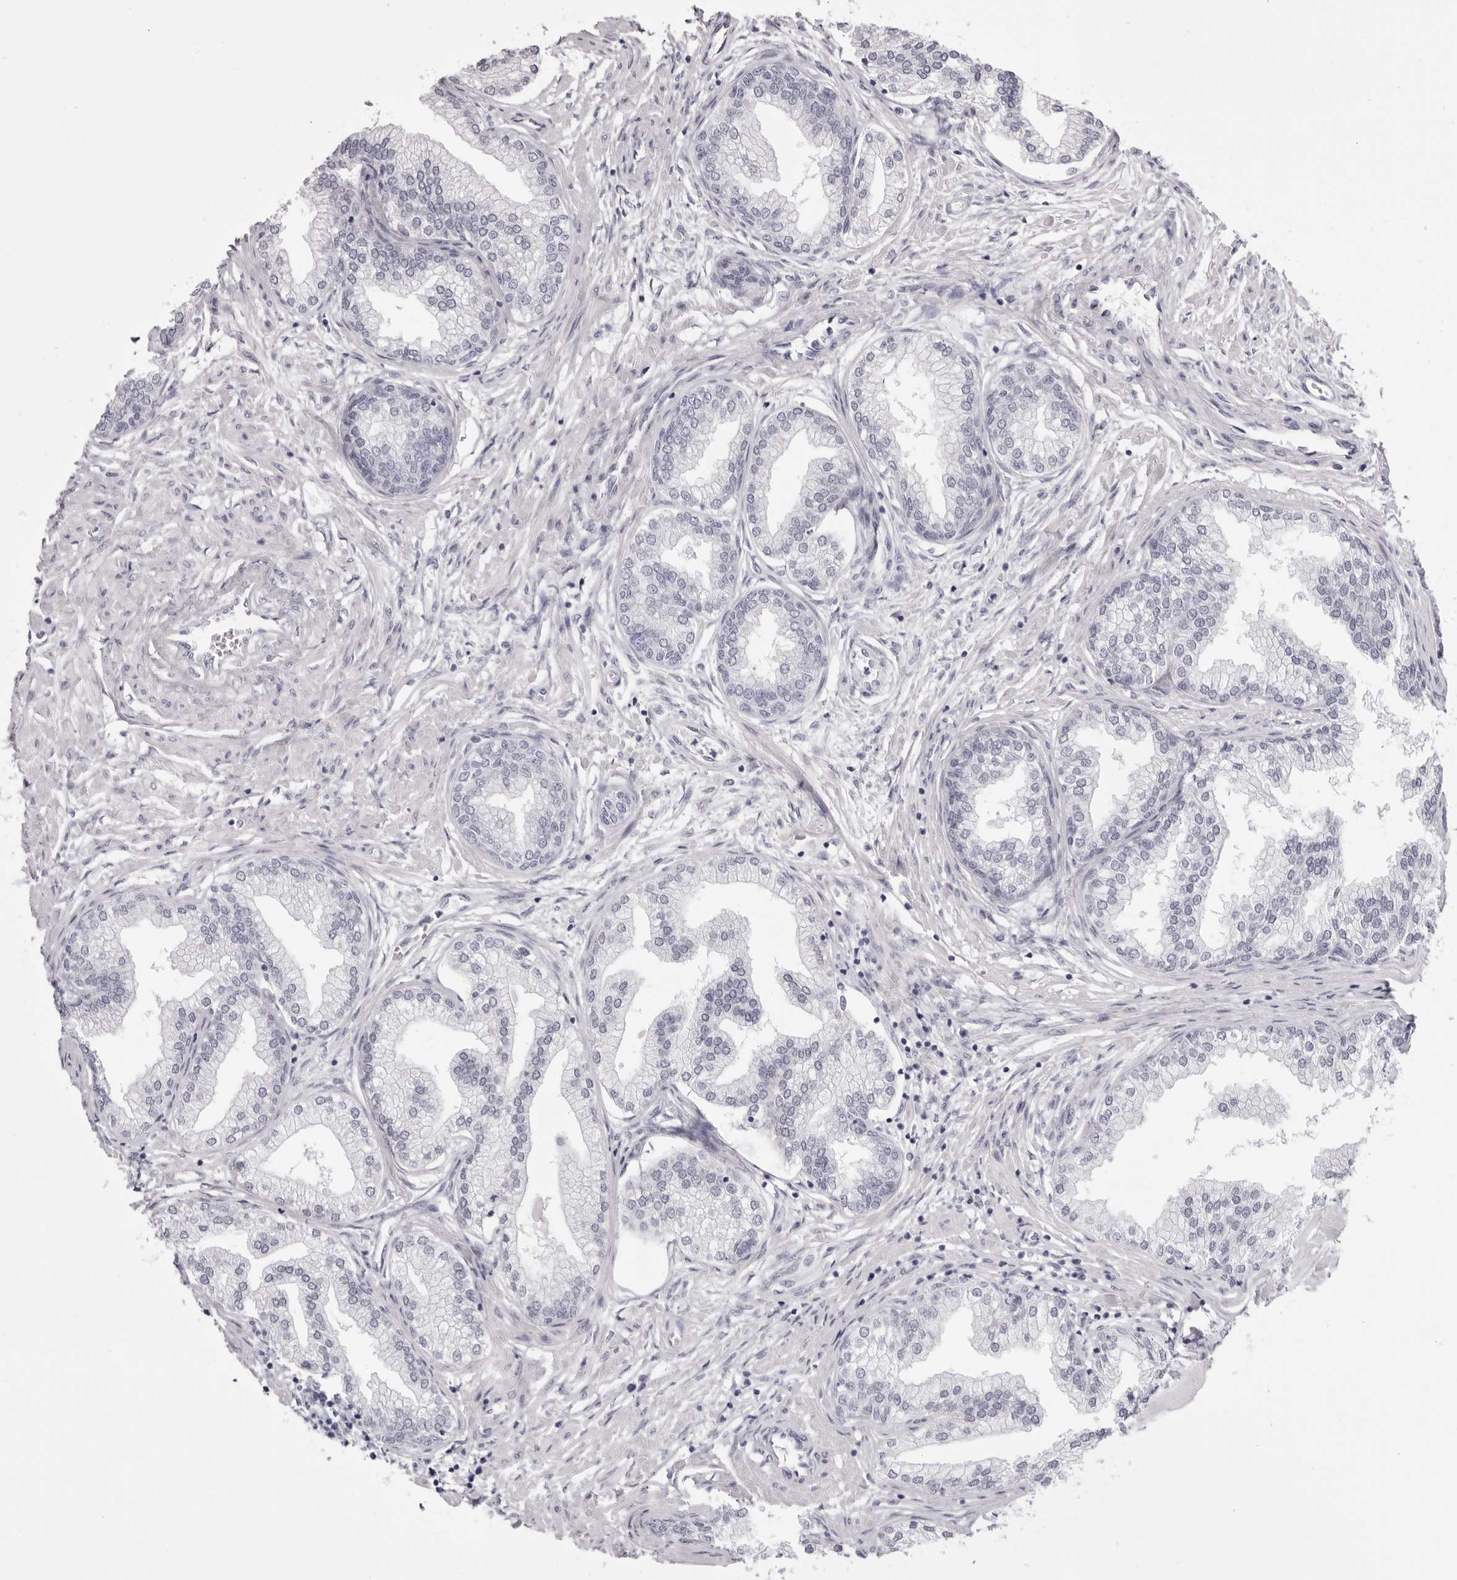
{"staining": {"intensity": "negative", "quantity": "none", "location": "none"}, "tissue": "prostate", "cell_type": "Glandular cells", "image_type": "normal", "snomed": [{"axis": "morphology", "description": "Normal tissue, NOS"}, {"axis": "morphology", "description": "Urothelial carcinoma, Low grade"}, {"axis": "topography", "description": "Urinary bladder"}, {"axis": "topography", "description": "Prostate"}], "caption": "Immunohistochemical staining of unremarkable human prostate exhibits no significant staining in glandular cells.", "gene": "TMOD4", "patient": {"sex": "male", "age": 60}}